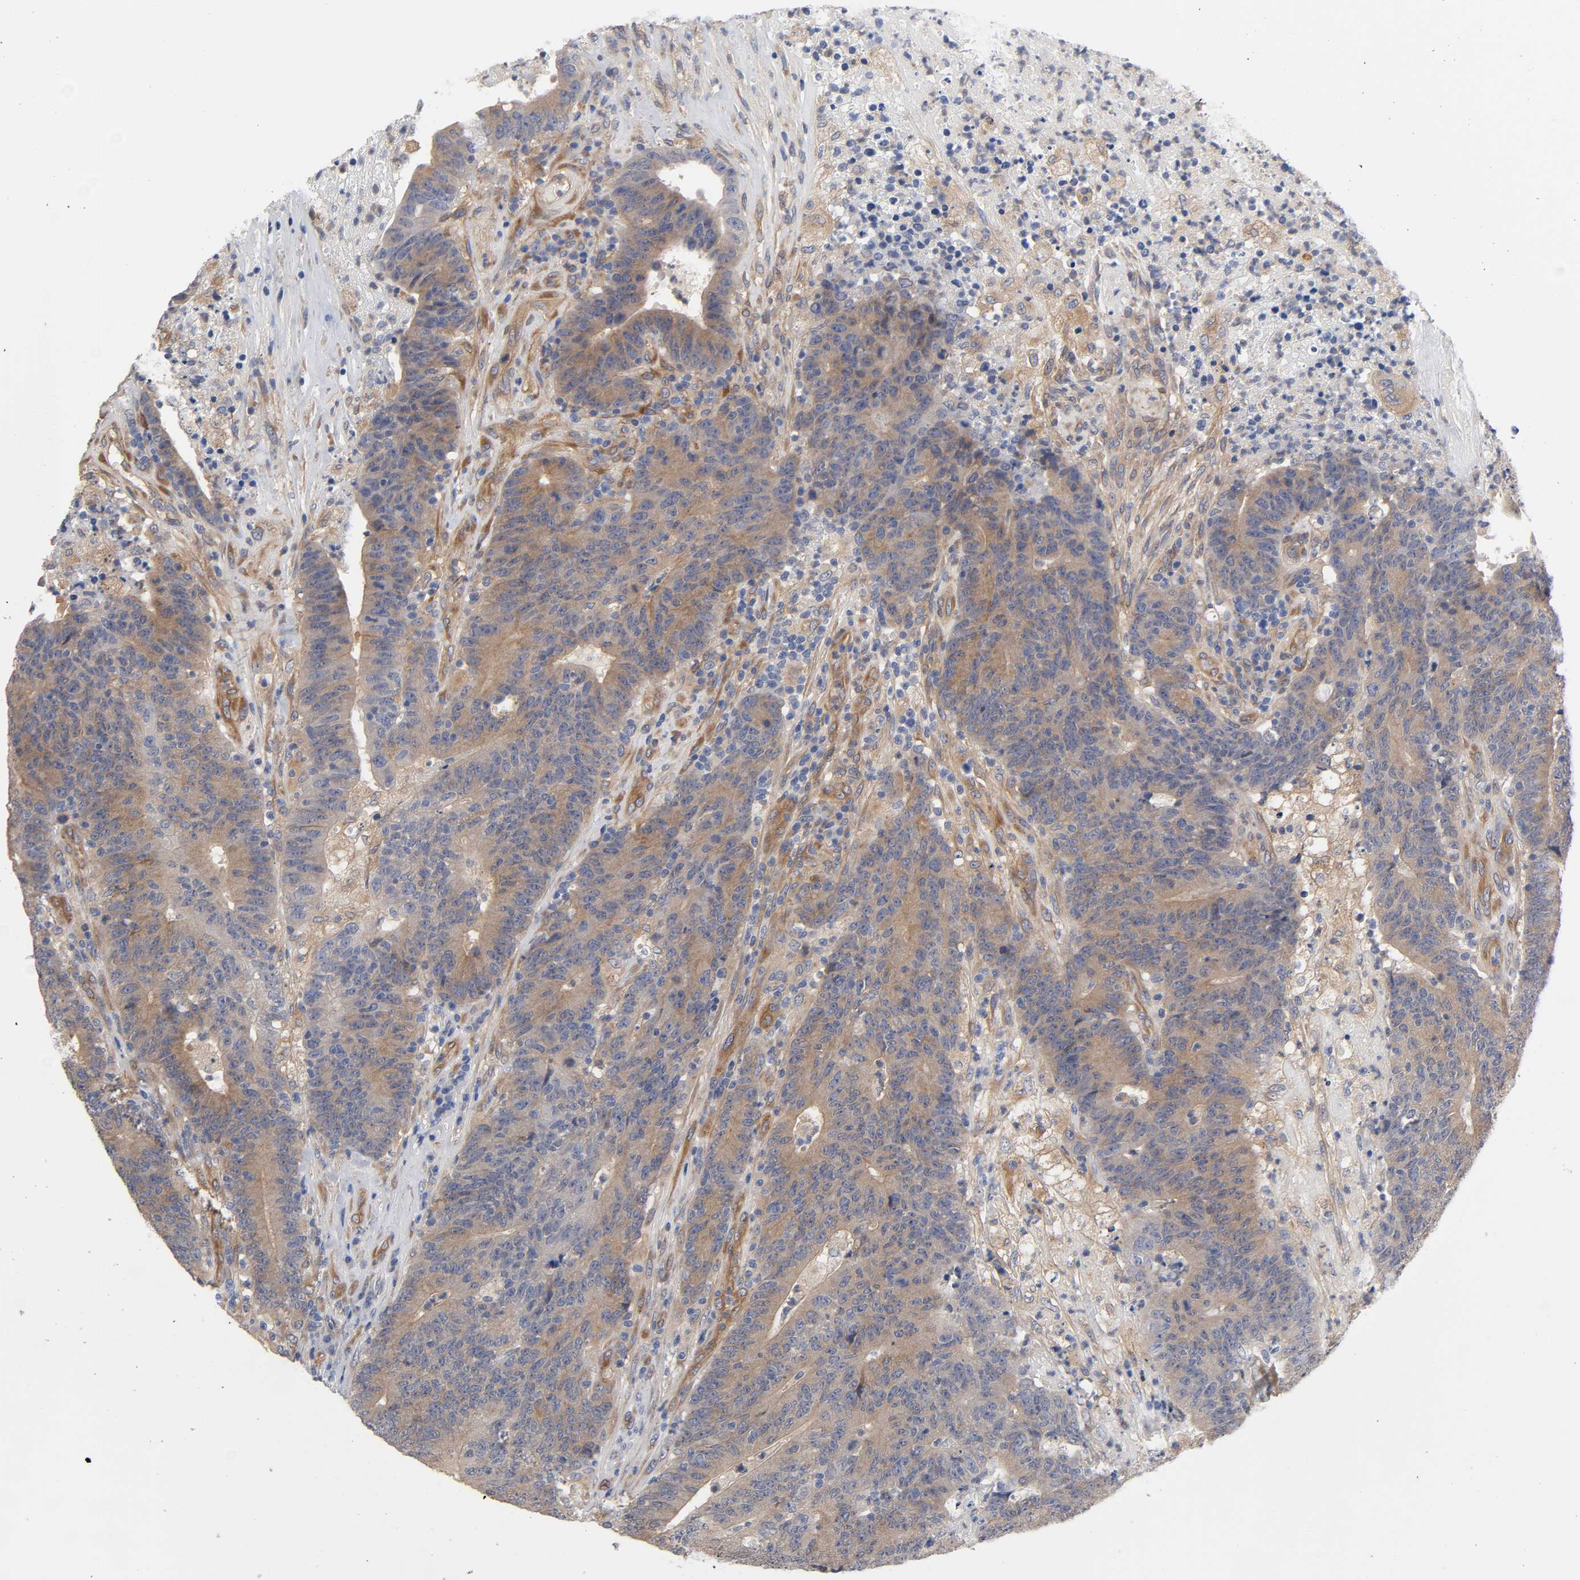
{"staining": {"intensity": "weak", "quantity": ">75%", "location": "cytoplasmic/membranous"}, "tissue": "colorectal cancer", "cell_type": "Tumor cells", "image_type": "cancer", "snomed": [{"axis": "morphology", "description": "Normal tissue, NOS"}, {"axis": "morphology", "description": "Adenocarcinoma, NOS"}, {"axis": "topography", "description": "Colon"}], "caption": "IHC micrograph of neoplastic tissue: human adenocarcinoma (colorectal) stained using immunohistochemistry (IHC) exhibits low levels of weak protein expression localized specifically in the cytoplasmic/membranous of tumor cells, appearing as a cytoplasmic/membranous brown color.", "gene": "RAB13", "patient": {"sex": "female", "age": 75}}